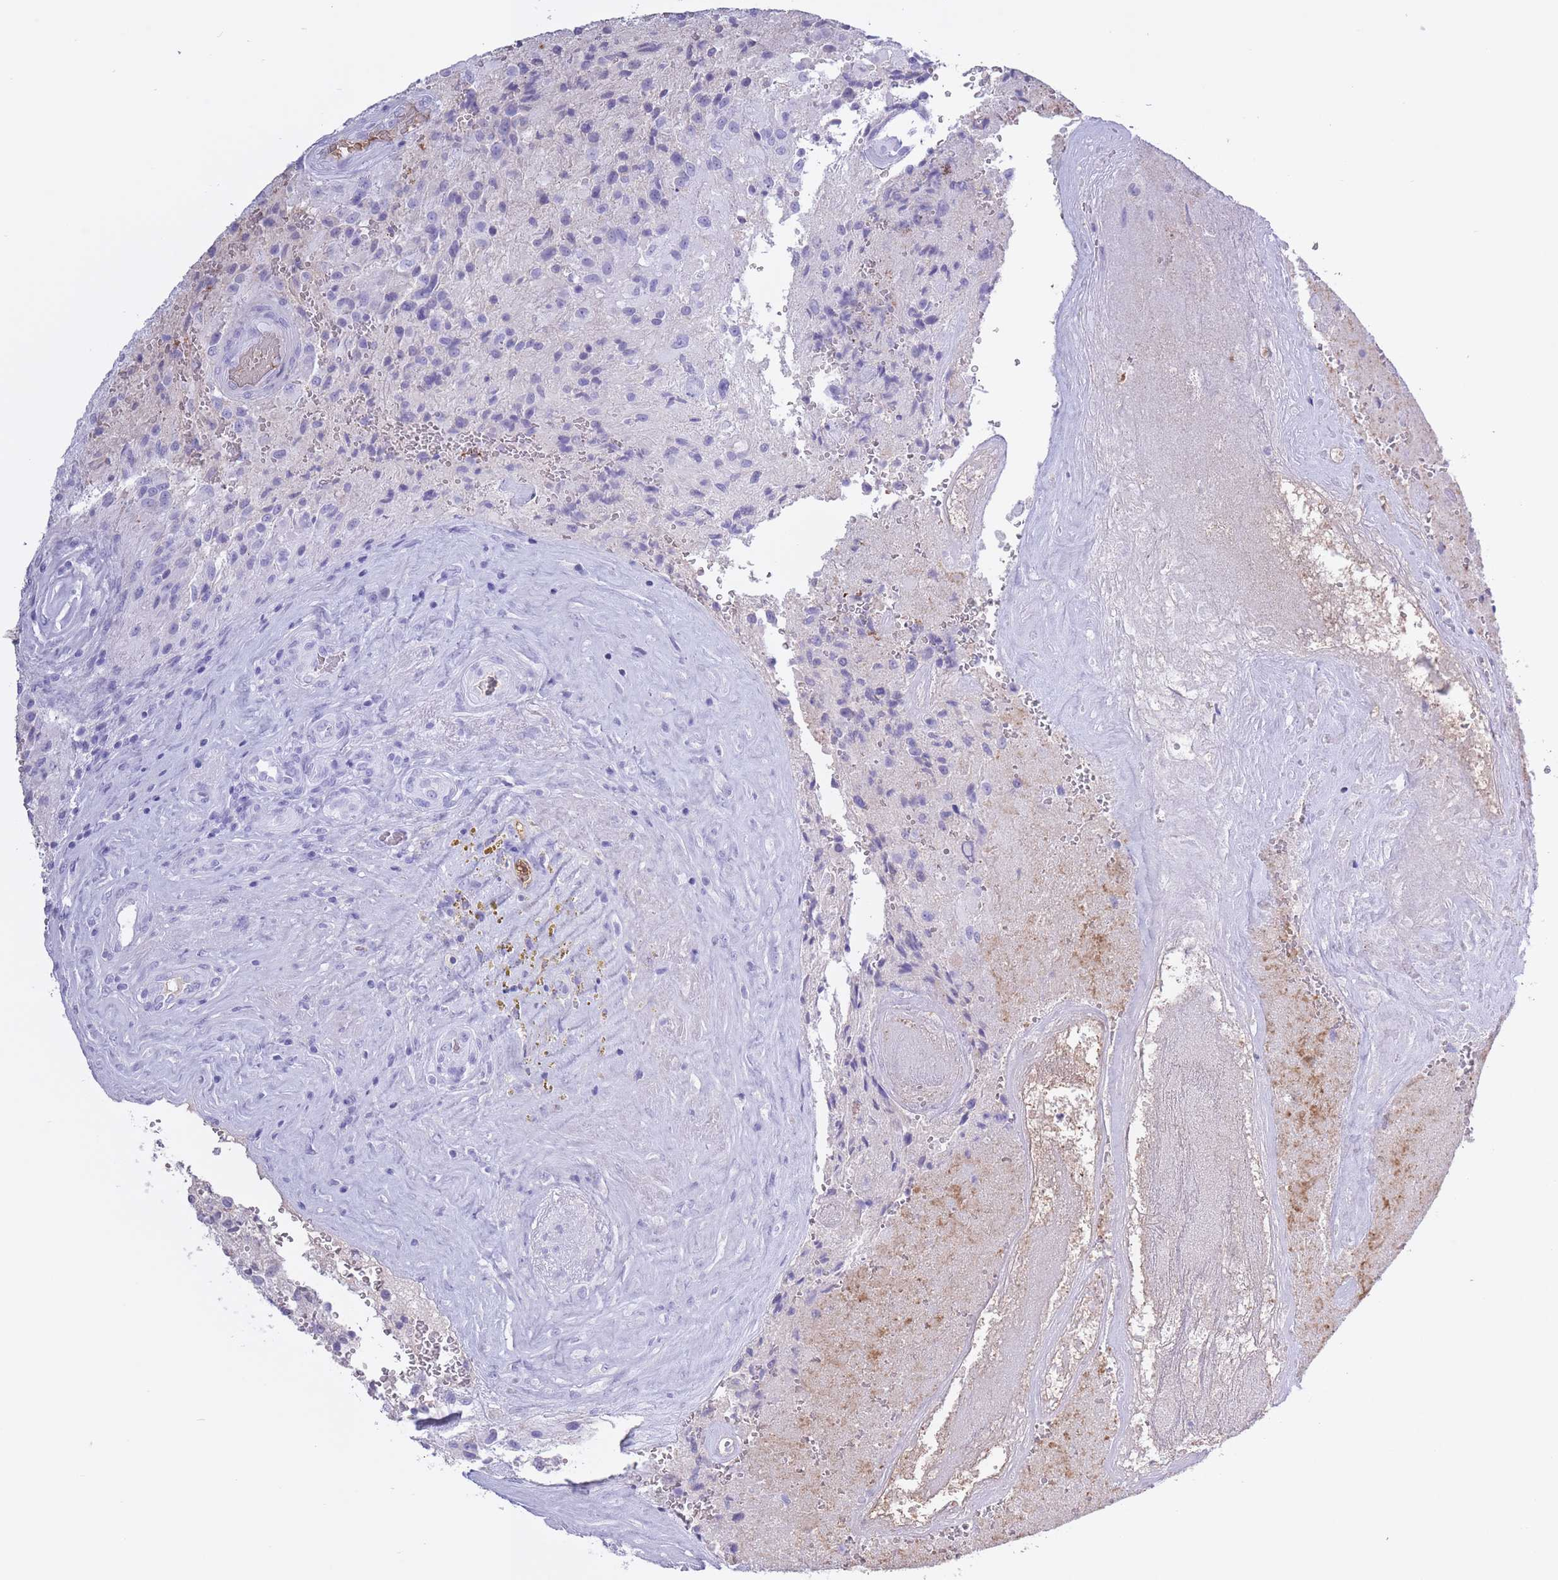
{"staining": {"intensity": "negative", "quantity": "none", "location": "none"}, "tissue": "glioma", "cell_type": "Tumor cells", "image_type": "cancer", "snomed": [{"axis": "morphology", "description": "Normal tissue, NOS"}, {"axis": "morphology", "description": "Glioma, malignant, High grade"}, {"axis": "topography", "description": "Cerebral cortex"}], "caption": "Tumor cells are negative for brown protein staining in glioma.", "gene": "AP3S2", "patient": {"sex": "male", "age": 56}}